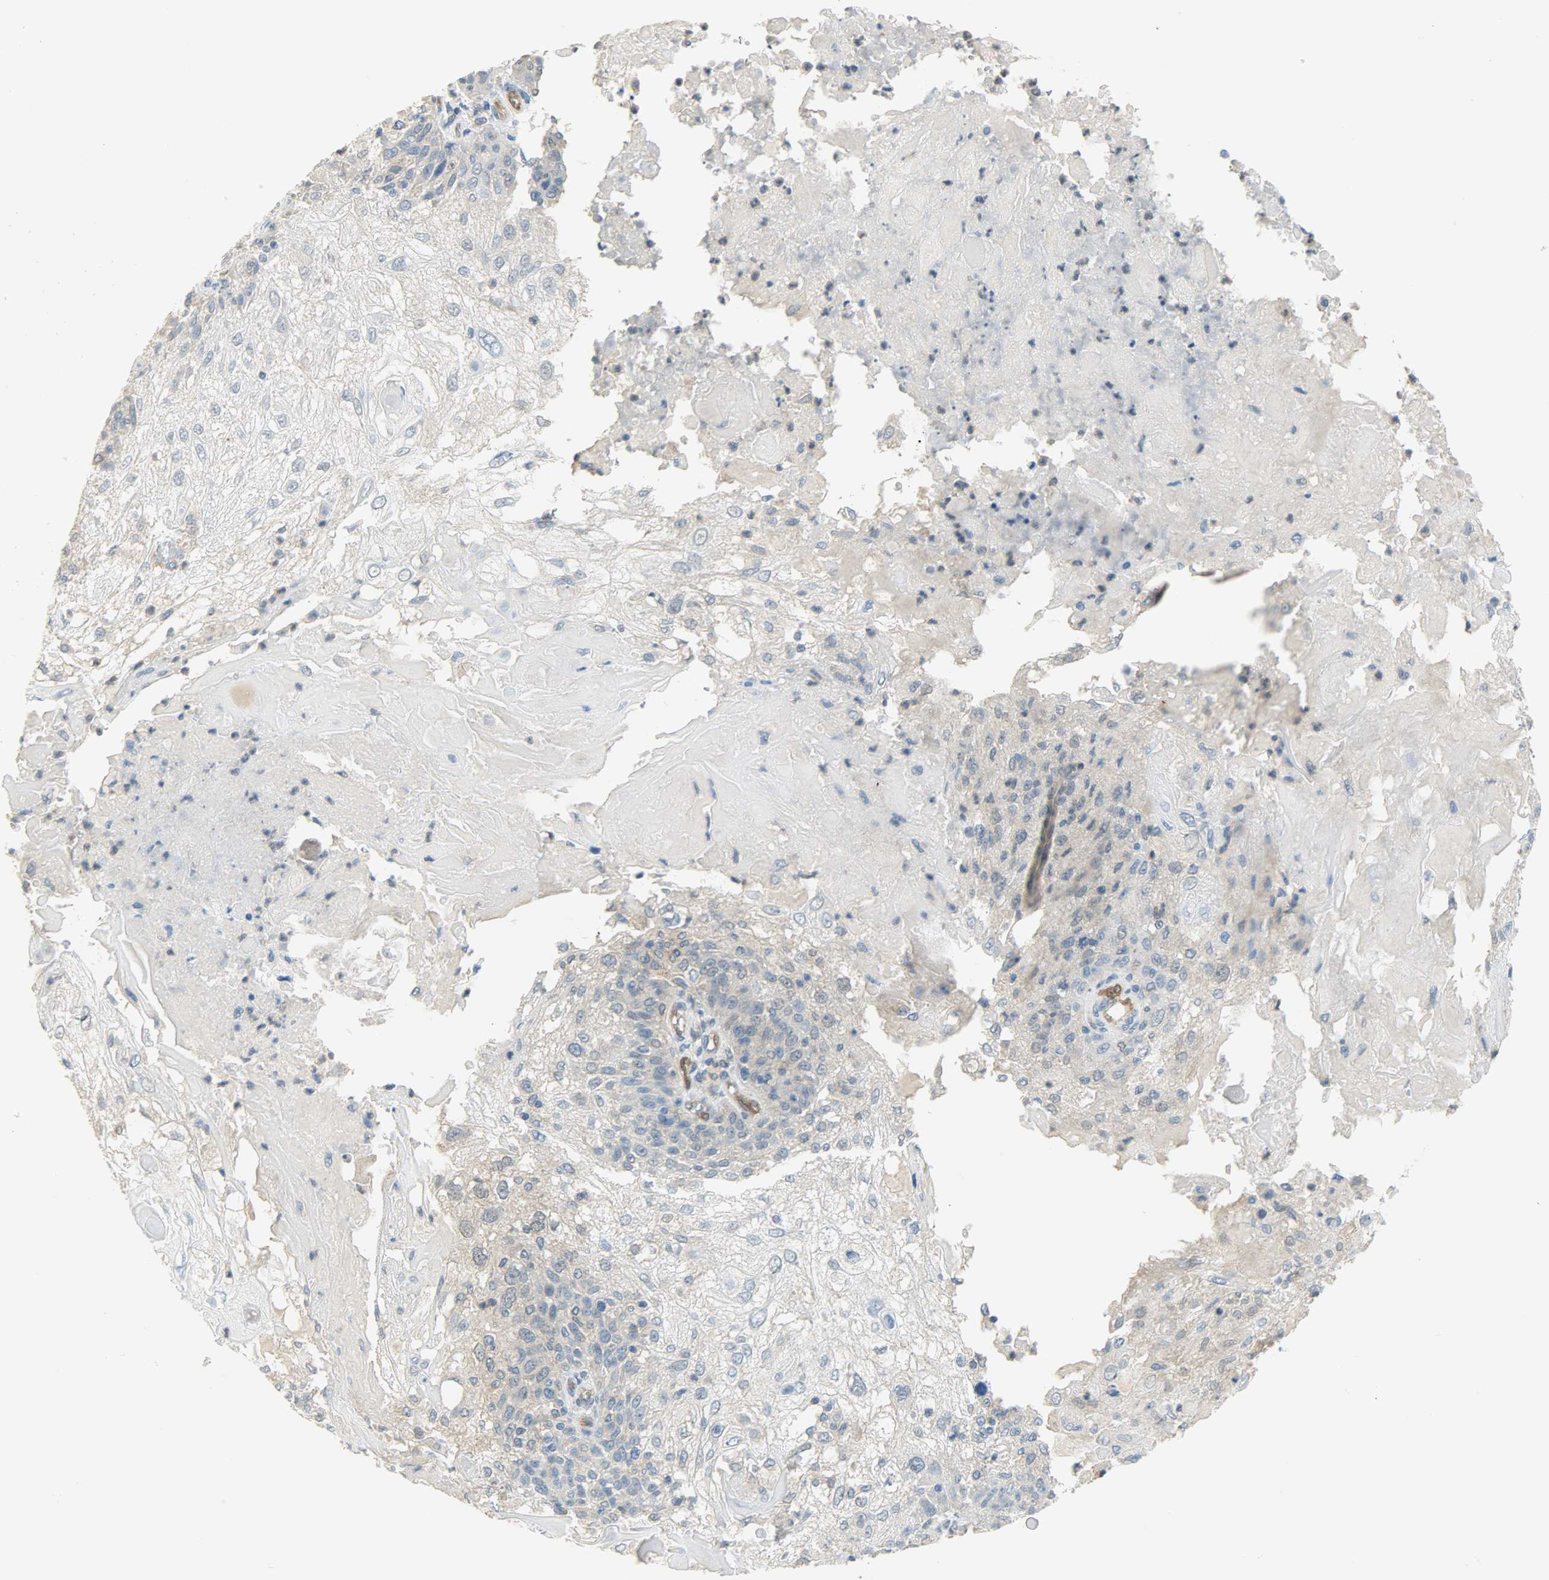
{"staining": {"intensity": "negative", "quantity": "none", "location": "none"}, "tissue": "skin cancer", "cell_type": "Tumor cells", "image_type": "cancer", "snomed": [{"axis": "morphology", "description": "Normal tissue, NOS"}, {"axis": "morphology", "description": "Squamous cell carcinoma, NOS"}, {"axis": "topography", "description": "Skin"}], "caption": "This is a image of immunohistochemistry (IHC) staining of skin cancer (squamous cell carcinoma), which shows no expression in tumor cells.", "gene": "FKBP1A", "patient": {"sex": "female", "age": 83}}